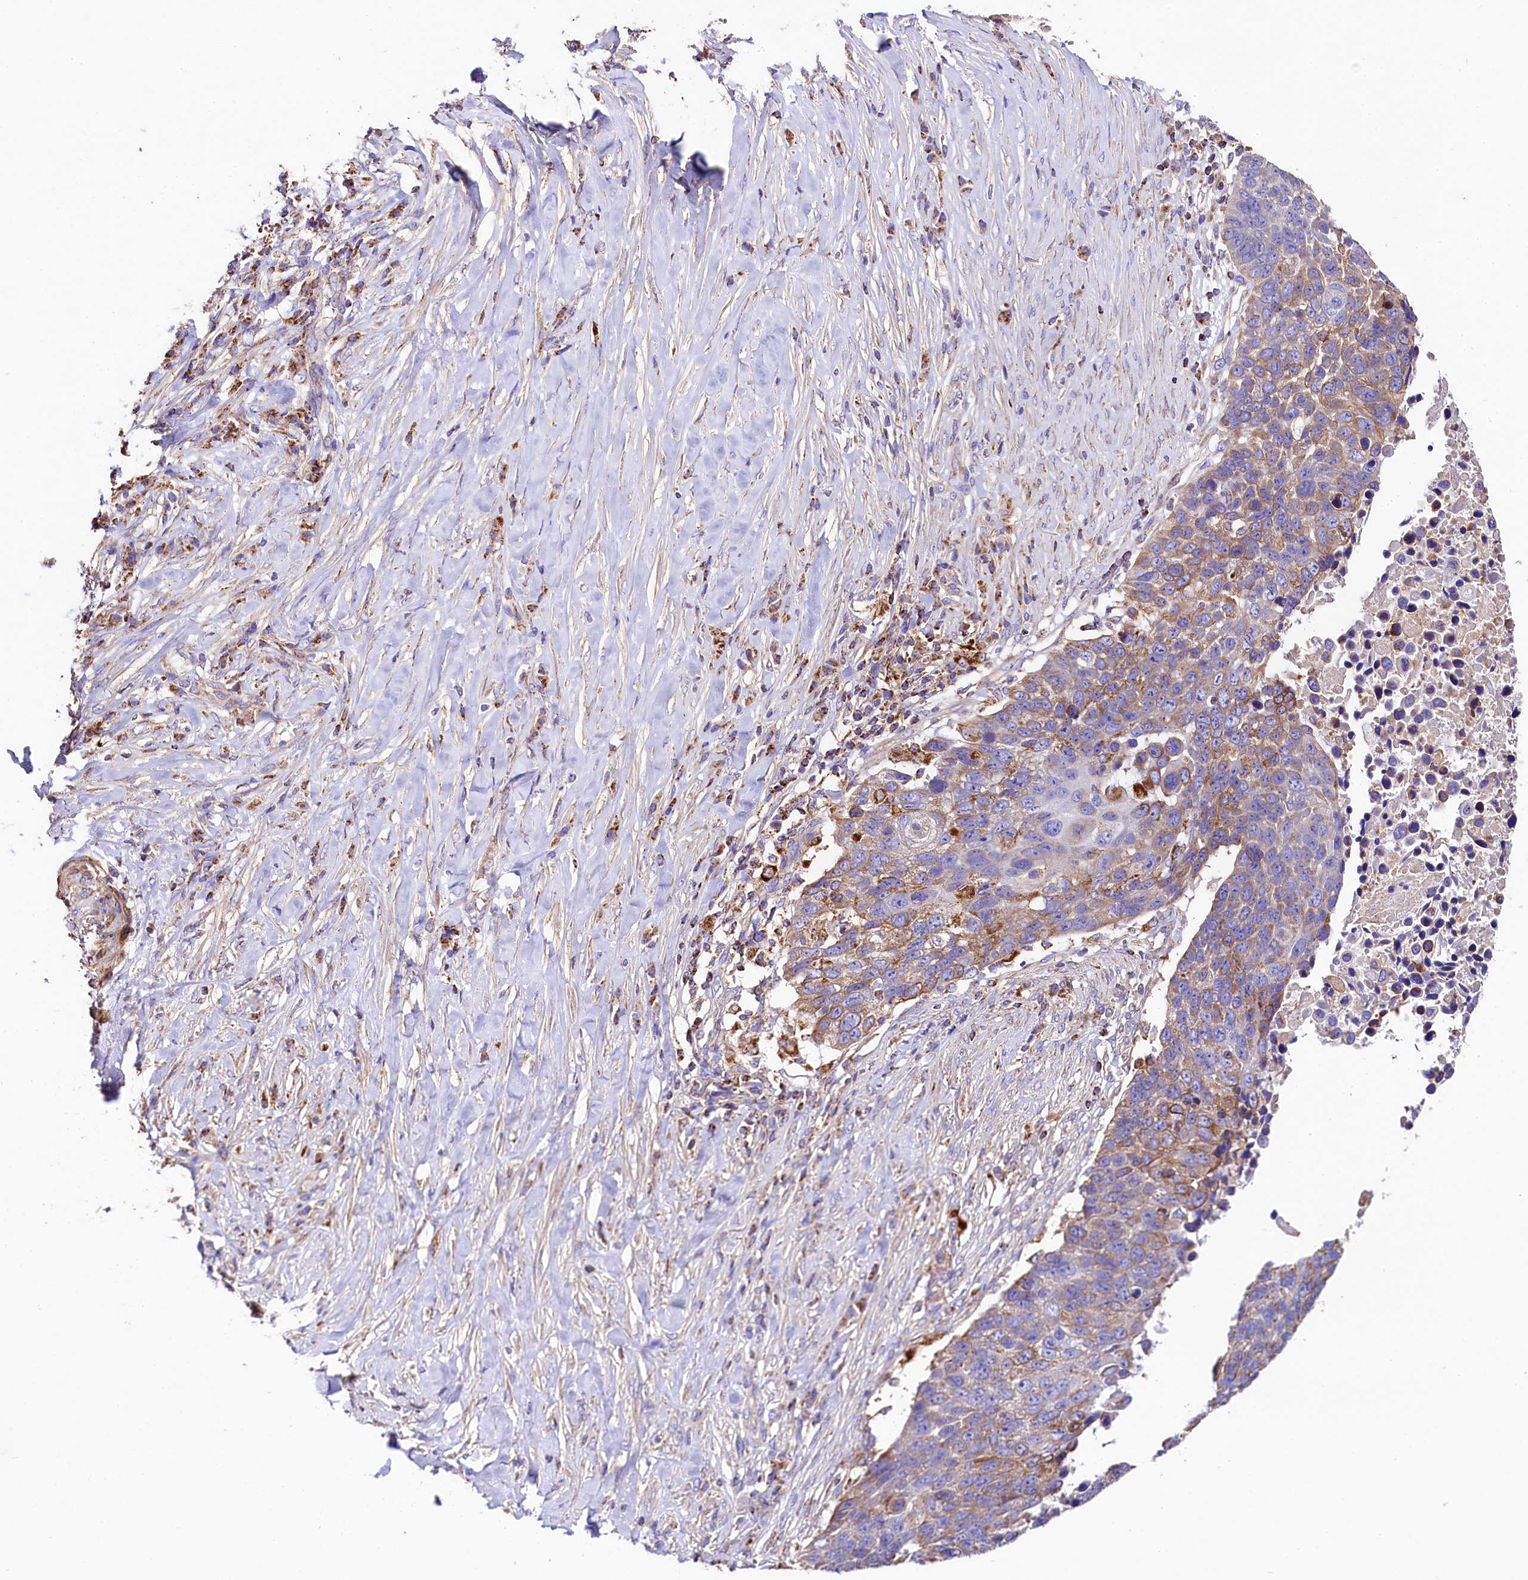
{"staining": {"intensity": "moderate", "quantity": "<25%", "location": "cytoplasmic/membranous"}, "tissue": "lung cancer", "cell_type": "Tumor cells", "image_type": "cancer", "snomed": [{"axis": "morphology", "description": "Normal tissue, NOS"}, {"axis": "morphology", "description": "Squamous cell carcinoma, NOS"}, {"axis": "topography", "description": "Lymph node"}, {"axis": "topography", "description": "Lung"}], "caption": "An image of lung squamous cell carcinoma stained for a protein shows moderate cytoplasmic/membranous brown staining in tumor cells.", "gene": "CLYBL", "patient": {"sex": "male", "age": 66}}